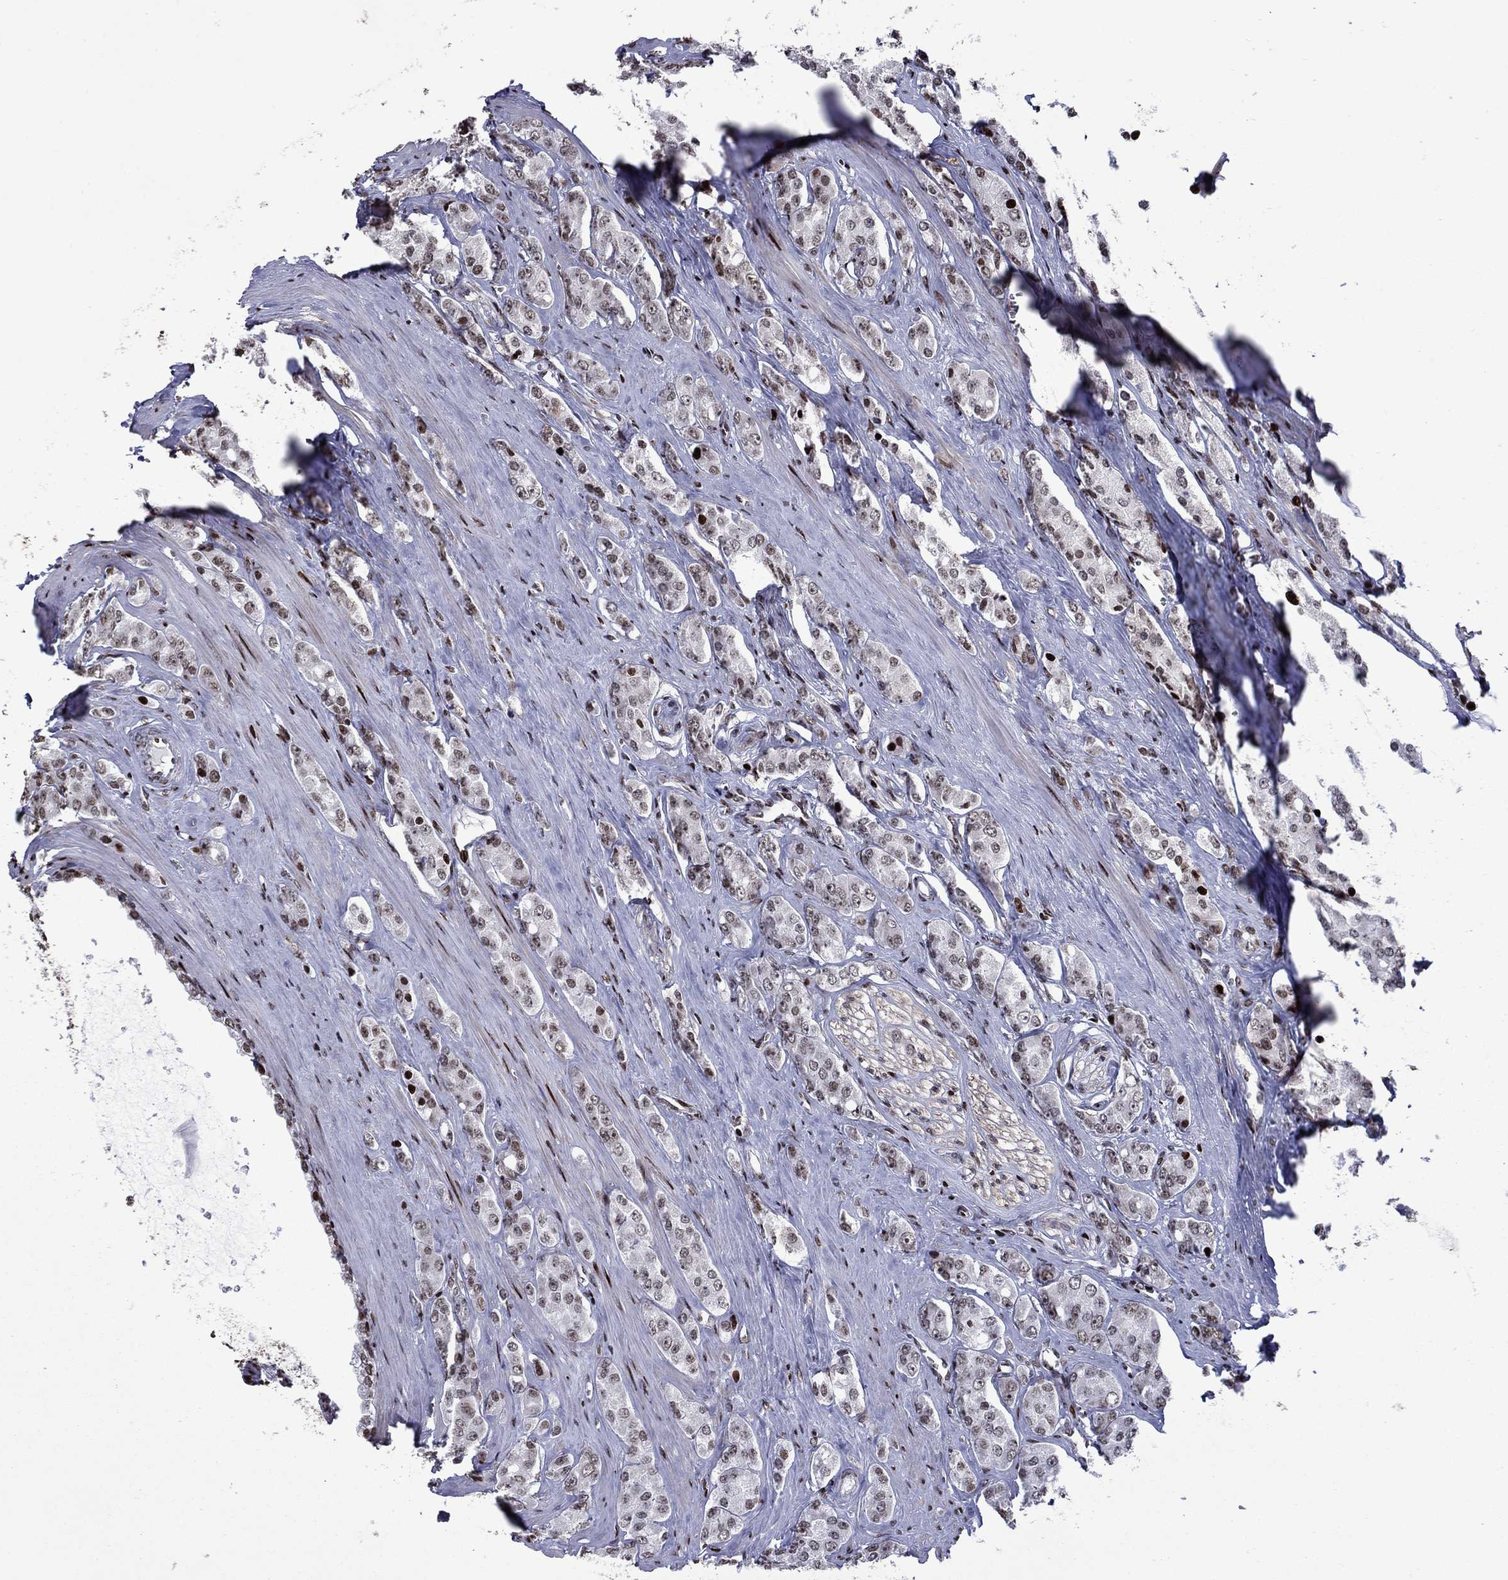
{"staining": {"intensity": "weak", "quantity": "25%-75%", "location": "nuclear"}, "tissue": "prostate cancer", "cell_type": "Tumor cells", "image_type": "cancer", "snomed": [{"axis": "morphology", "description": "Adenocarcinoma, NOS"}, {"axis": "topography", "description": "Prostate"}], "caption": "Tumor cells demonstrate low levels of weak nuclear positivity in approximately 25%-75% of cells in human adenocarcinoma (prostate). The staining was performed using DAB, with brown indicating positive protein expression. Nuclei are stained blue with hematoxylin.", "gene": "LIMK1", "patient": {"sex": "male", "age": 67}}